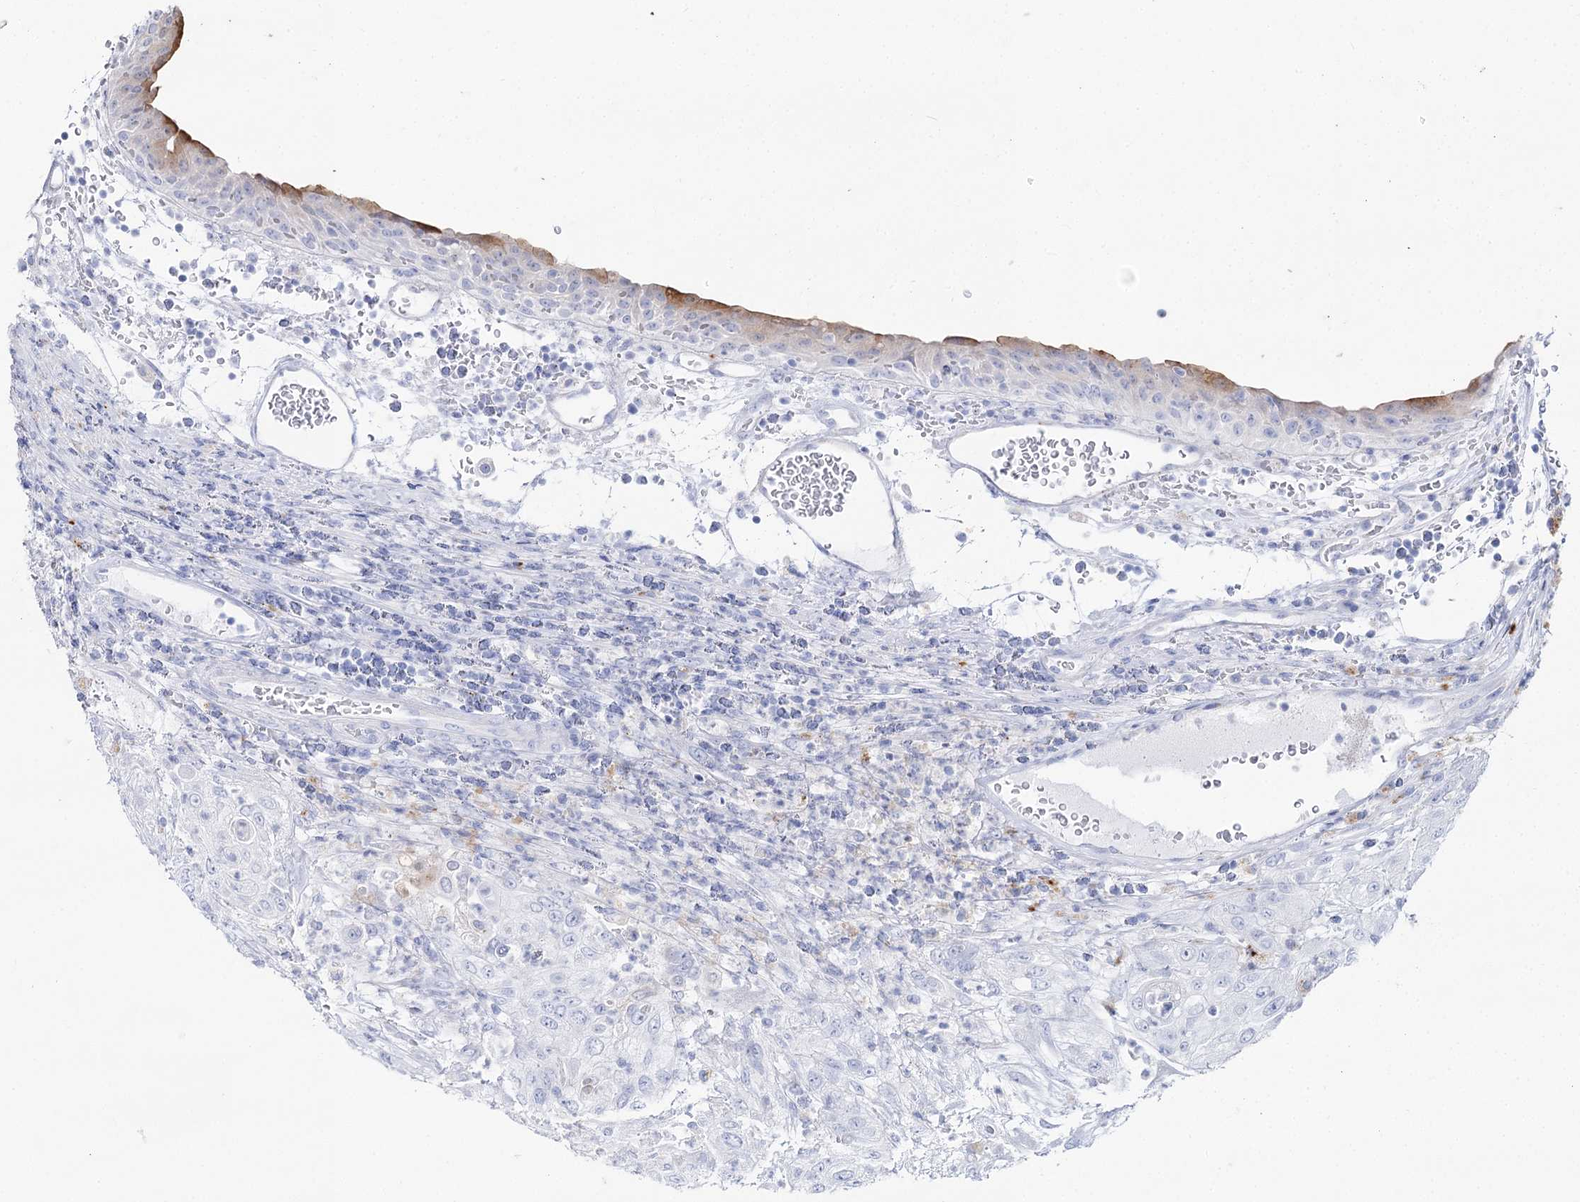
{"staining": {"intensity": "negative", "quantity": "none", "location": "none"}, "tissue": "urothelial cancer", "cell_type": "Tumor cells", "image_type": "cancer", "snomed": [{"axis": "morphology", "description": "Urothelial carcinoma, High grade"}, {"axis": "topography", "description": "Urinary bladder"}], "caption": "A high-resolution histopathology image shows IHC staining of urothelial cancer, which displays no significant expression in tumor cells.", "gene": "SLC3A1", "patient": {"sex": "female", "age": 79}}